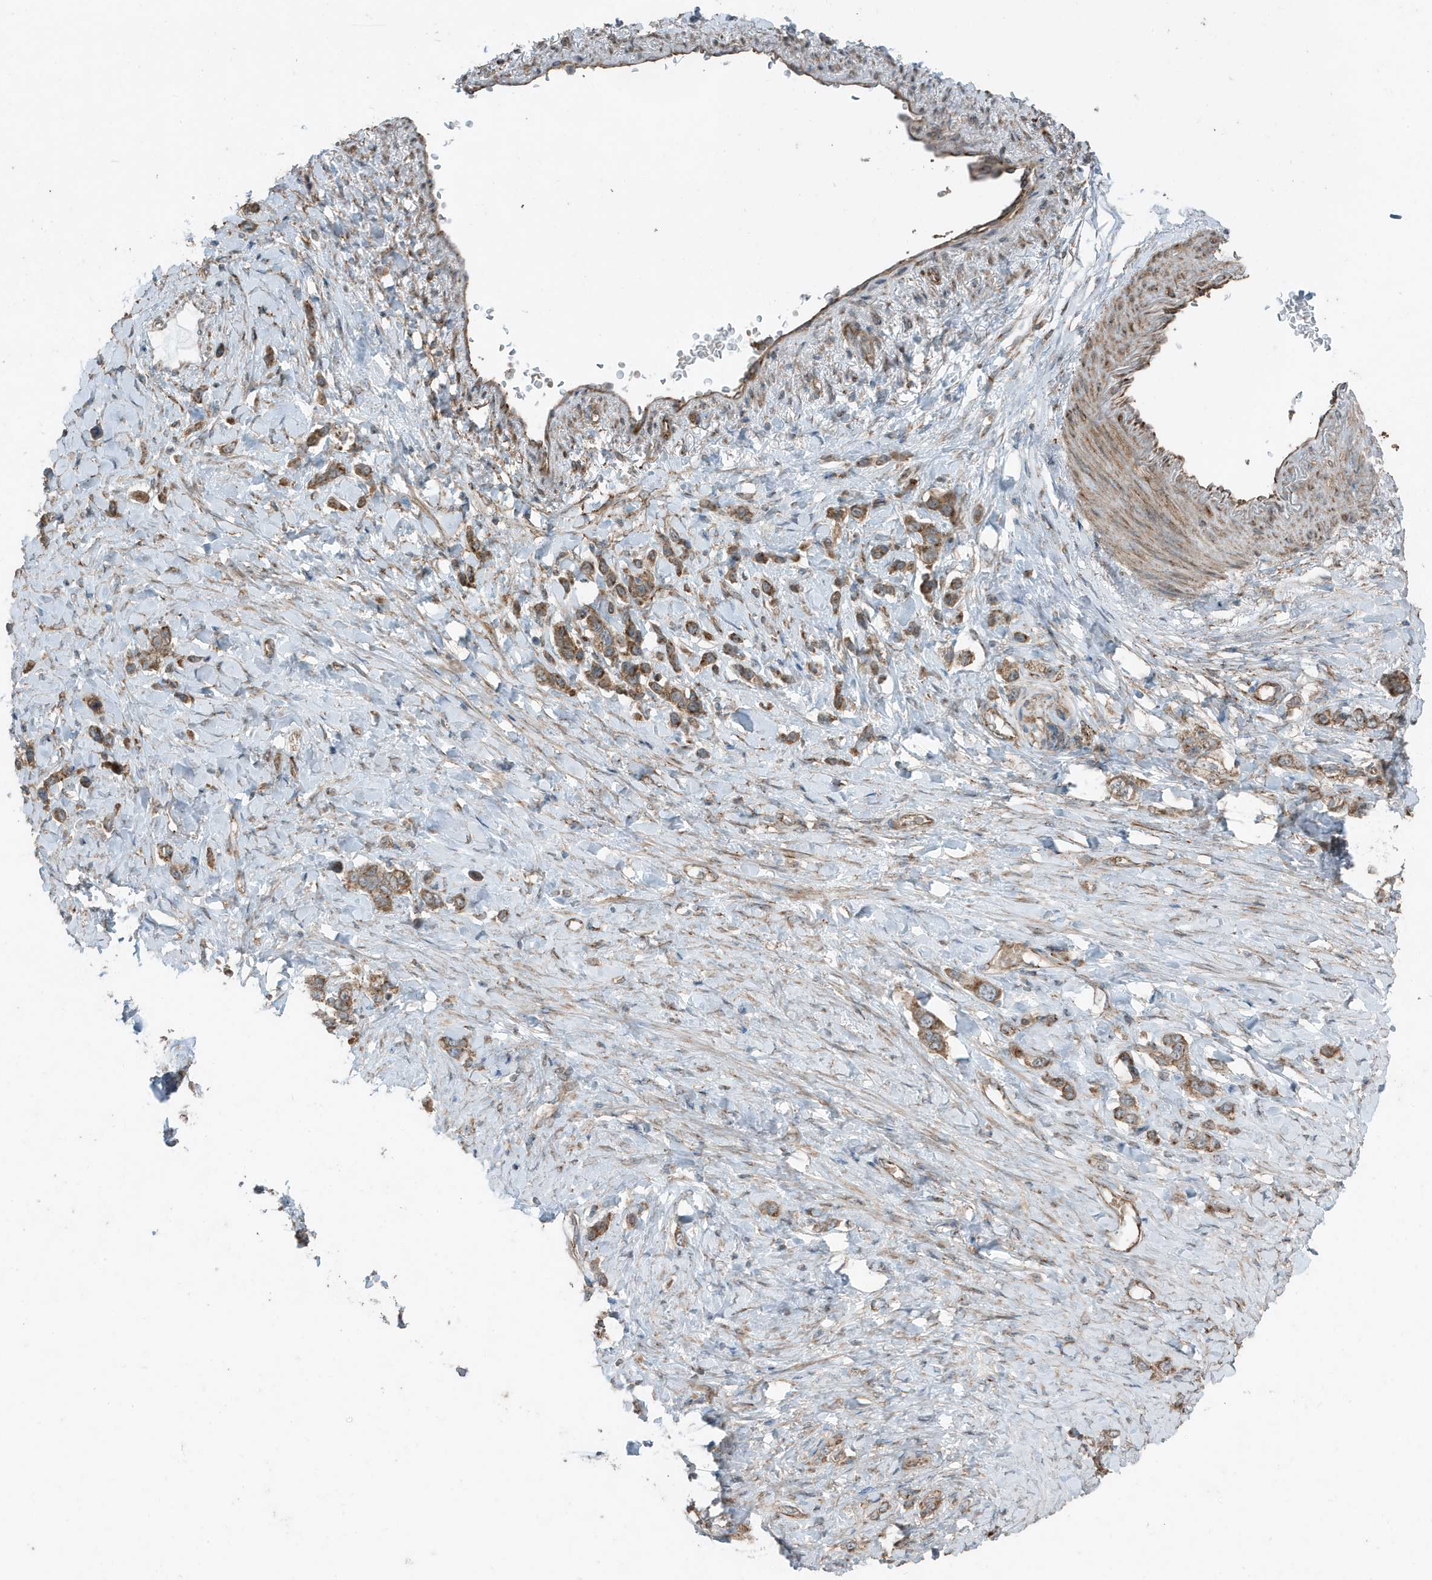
{"staining": {"intensity": "moderate", "quantity": ">75%", "location": "cytoplasmic/membranous"}, "tissue": "stomach cancer", "cell_type": "Tumor cells", "image_type": "cancer", "snomed": [{"axis": "morphology", "description": "Adenocarcinoma, NOS"}, {"axis": "topography", "description": "Stomach"}], "caption": "Immunohistochemical staining of adenocarcinoma (stomach) exhibits medium levels of moderate cytoplasmic/membranous positivity in approximately >75% of tumor cells.", "gene": "GOLGA4", "patient": {"sex": "female", "age": 65}}